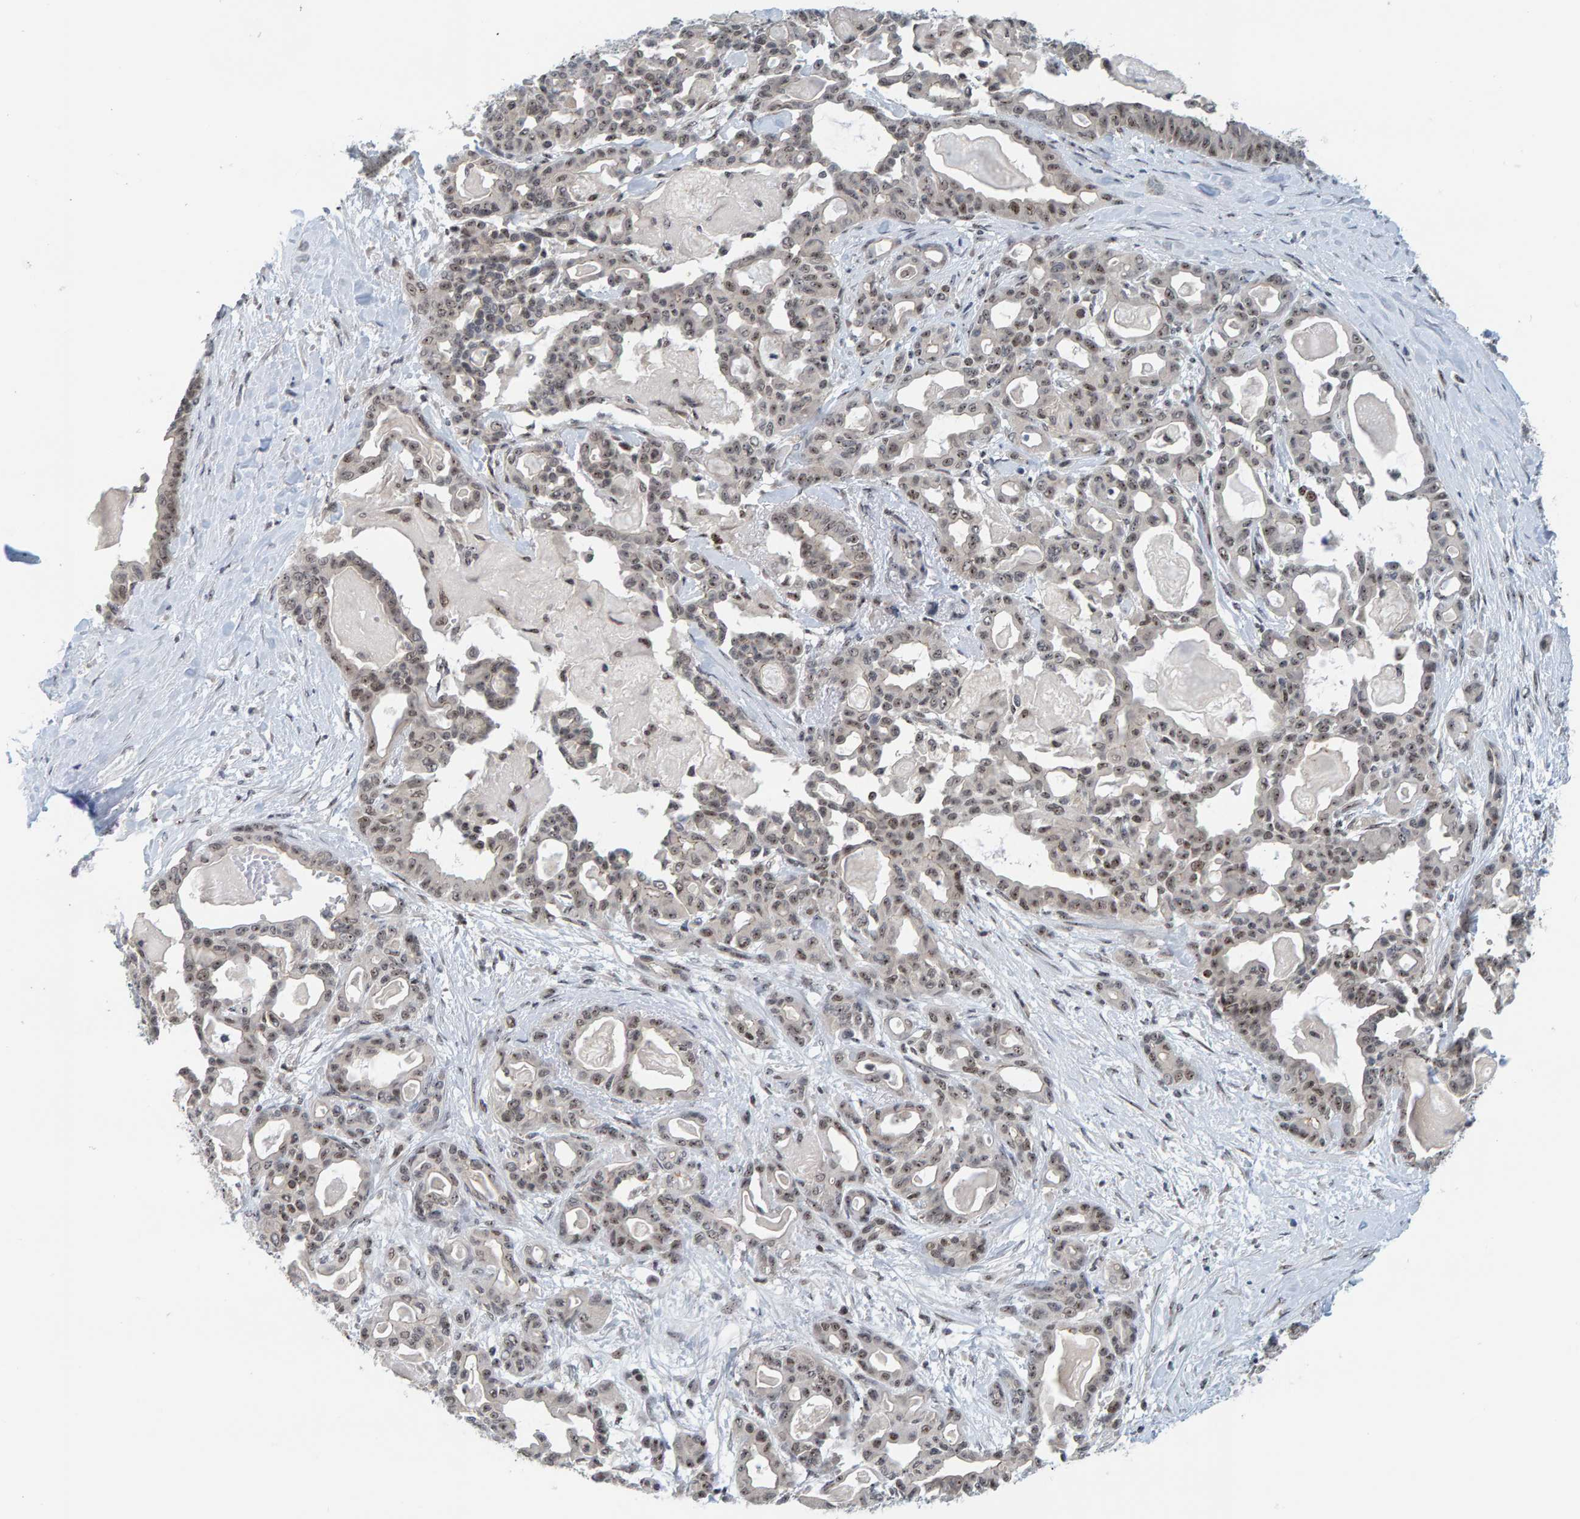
{"staining": {"intensity": "weak", "quantity": ">75%", "location": "nuclear"}, "tissue": "pancreatic cancer", "cell_type": "Tumor cells", "image_type": "cancer", "snomed": [{"axis": "morphology", "description": "Adenocarcinoma, NOS"}, {"axis": "topography", "description": "Pancreas"}], "caption": "The micrograph shows immunohistochemical staining of pancreatic cancer. There is weak nuclear staining is present in about >75% of tumor cells.", "gene": "POLR1E", "patient": {"sex": "male", "age": 63}}